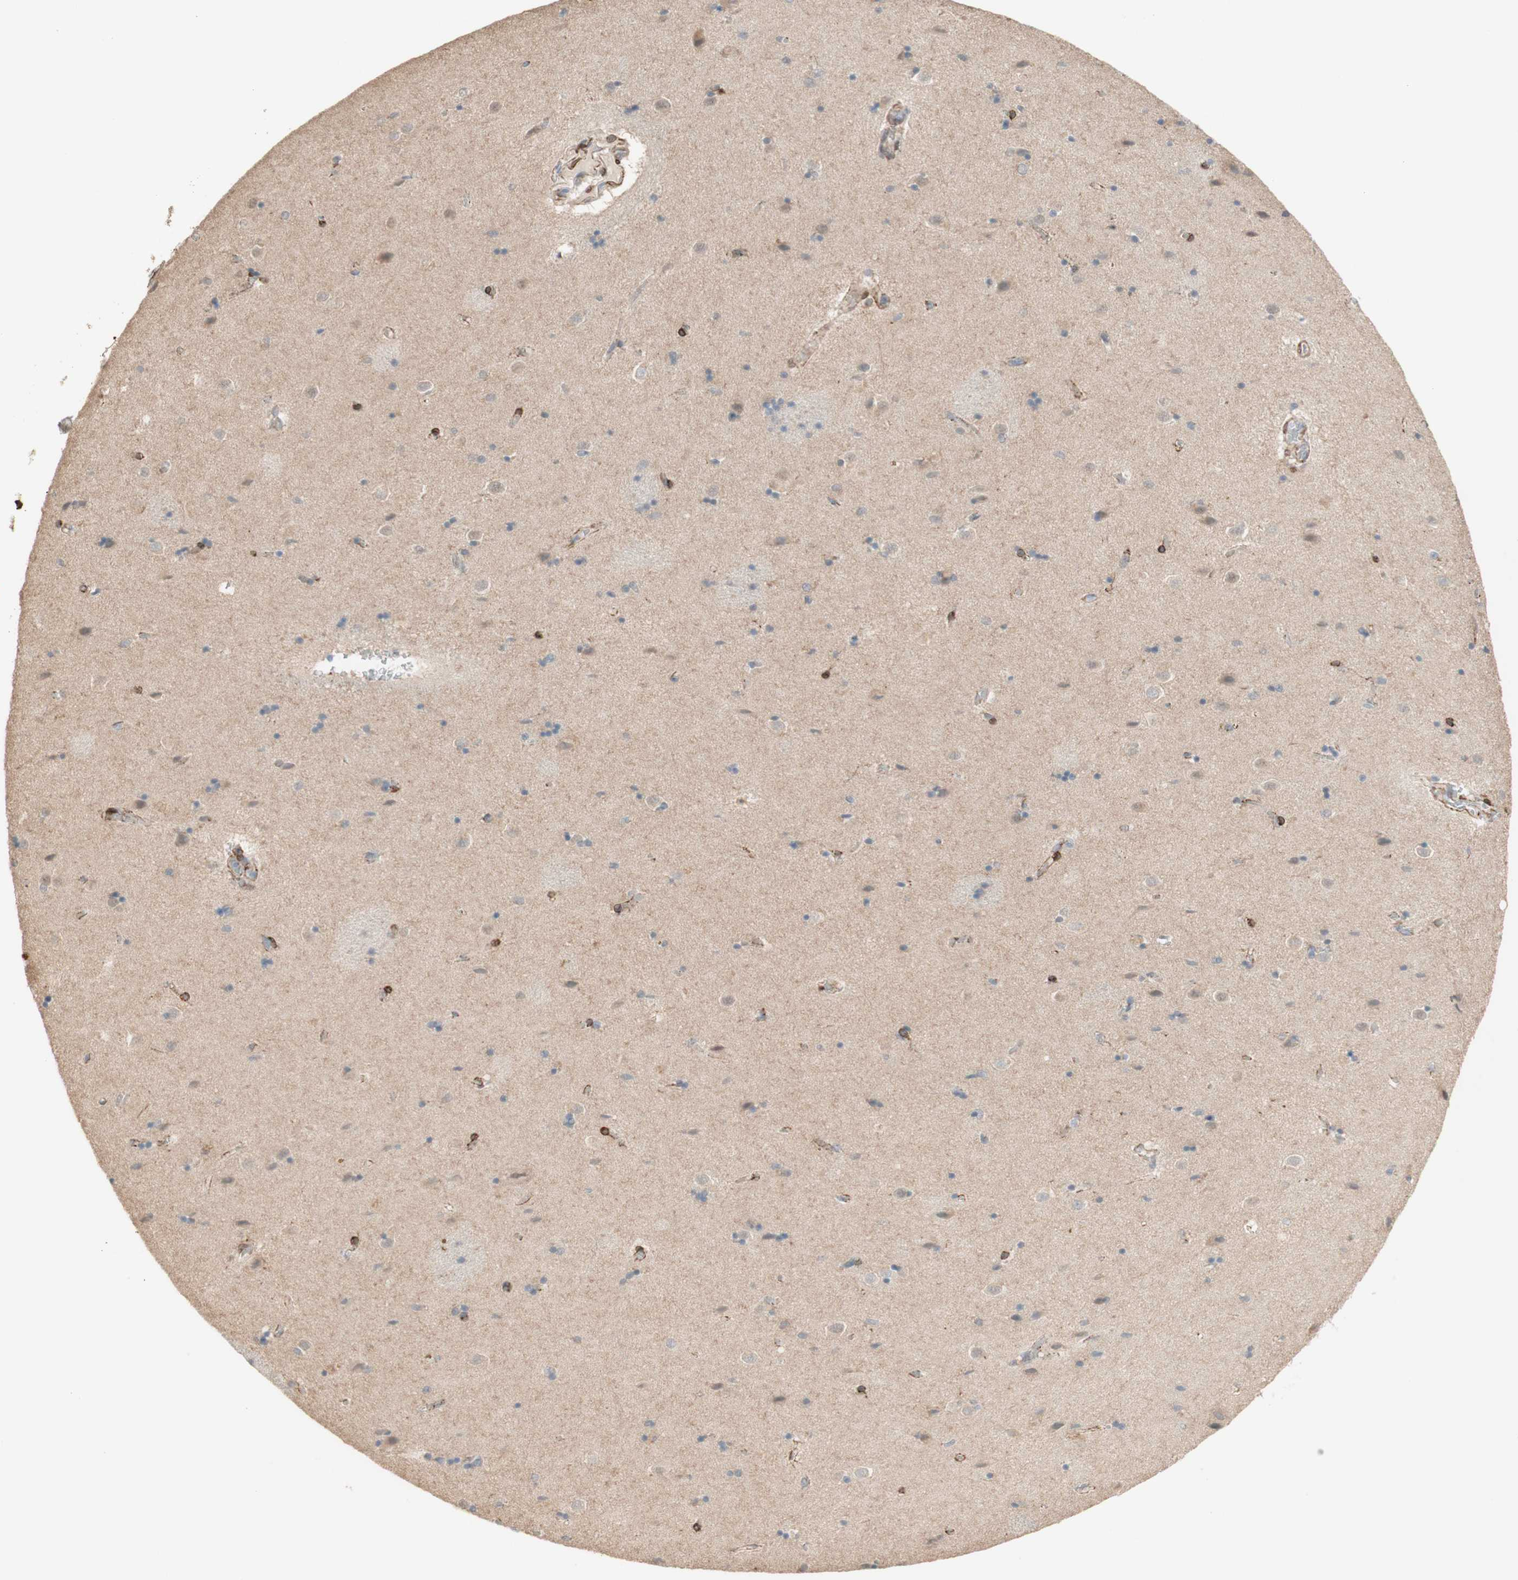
{"staining": {"intensity": "negative", "quantity": "none", "location": "none"}, "tissue": "caudate", "cell_type": "Glial cells", "image_type": "normal", "snomed": [{"axis": "morphology", "description": "Normal tissue, NOS"}, {"axis": "topography", "description": "Lateral ventricle wall"}], "caption": "Immunohistochemistry image of unremarkable caudate stained for a protein (brown), which exhibits no positivity in glial cells.", "gene": "MUC3A", "patient": {"sex": "female", "age": 54}}